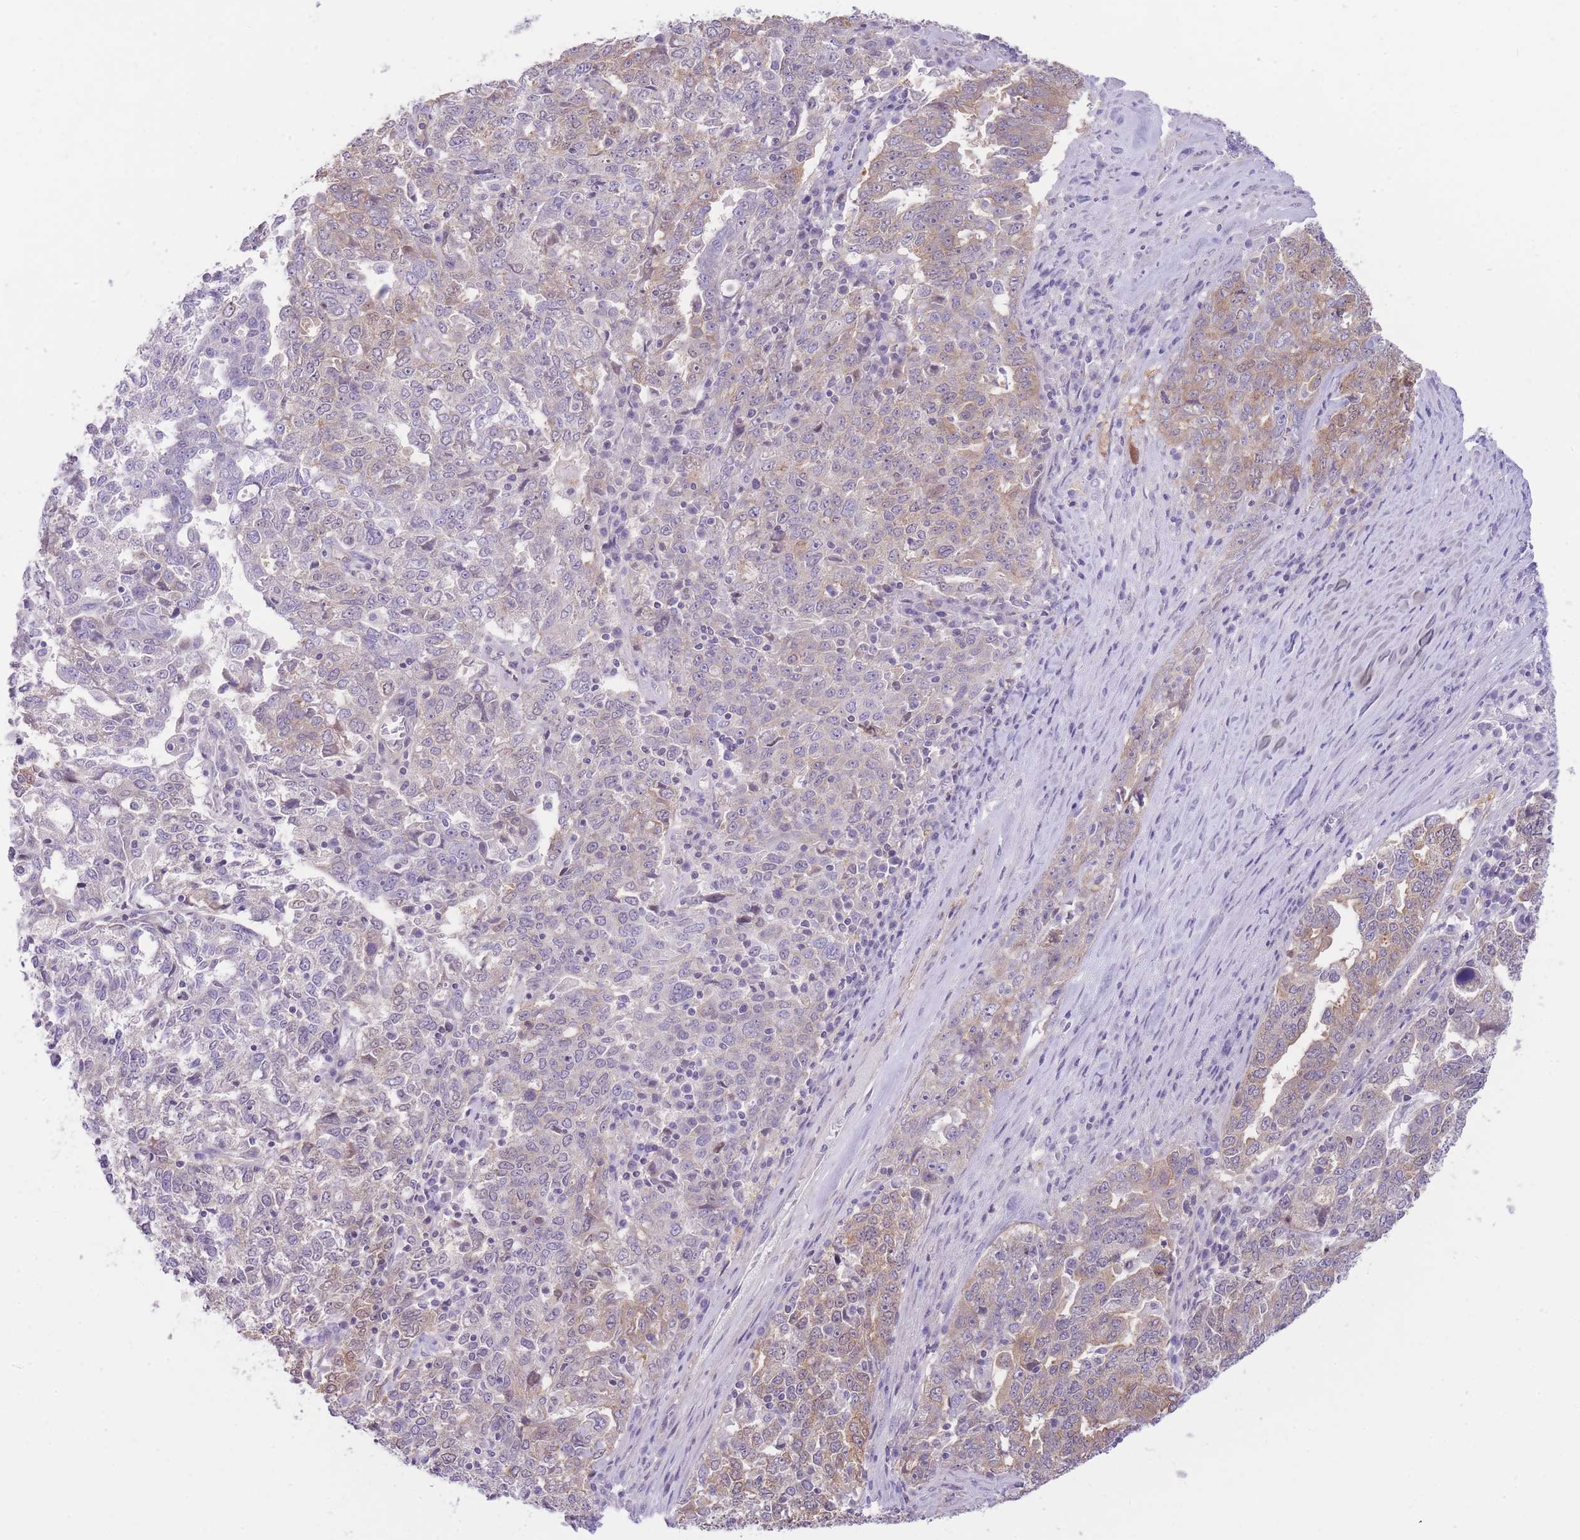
{"staining": {"intensity": "moderate", "quantity": "<25%", "location": "cytoplasmic/membranous"}, "tissue": "ovarian cancer", "cell_type": "Tumor cells", "image_type": "cancer", "snomed": [{"axis": "morphology", "description": "Carcinoma, endometroid"}, {"axis": "topography", "description": "Ovary"}], "caption": "DAB (3,3'-diaminobenzidine) immunohistochemical staining of ovarian endometroid carcinoma exhibits moderate cytoplasmic/membranous protein staining in about <25% of tumor cells.", "gene": "OR11H12", "patient": {"sex": "female", "age": 62}}